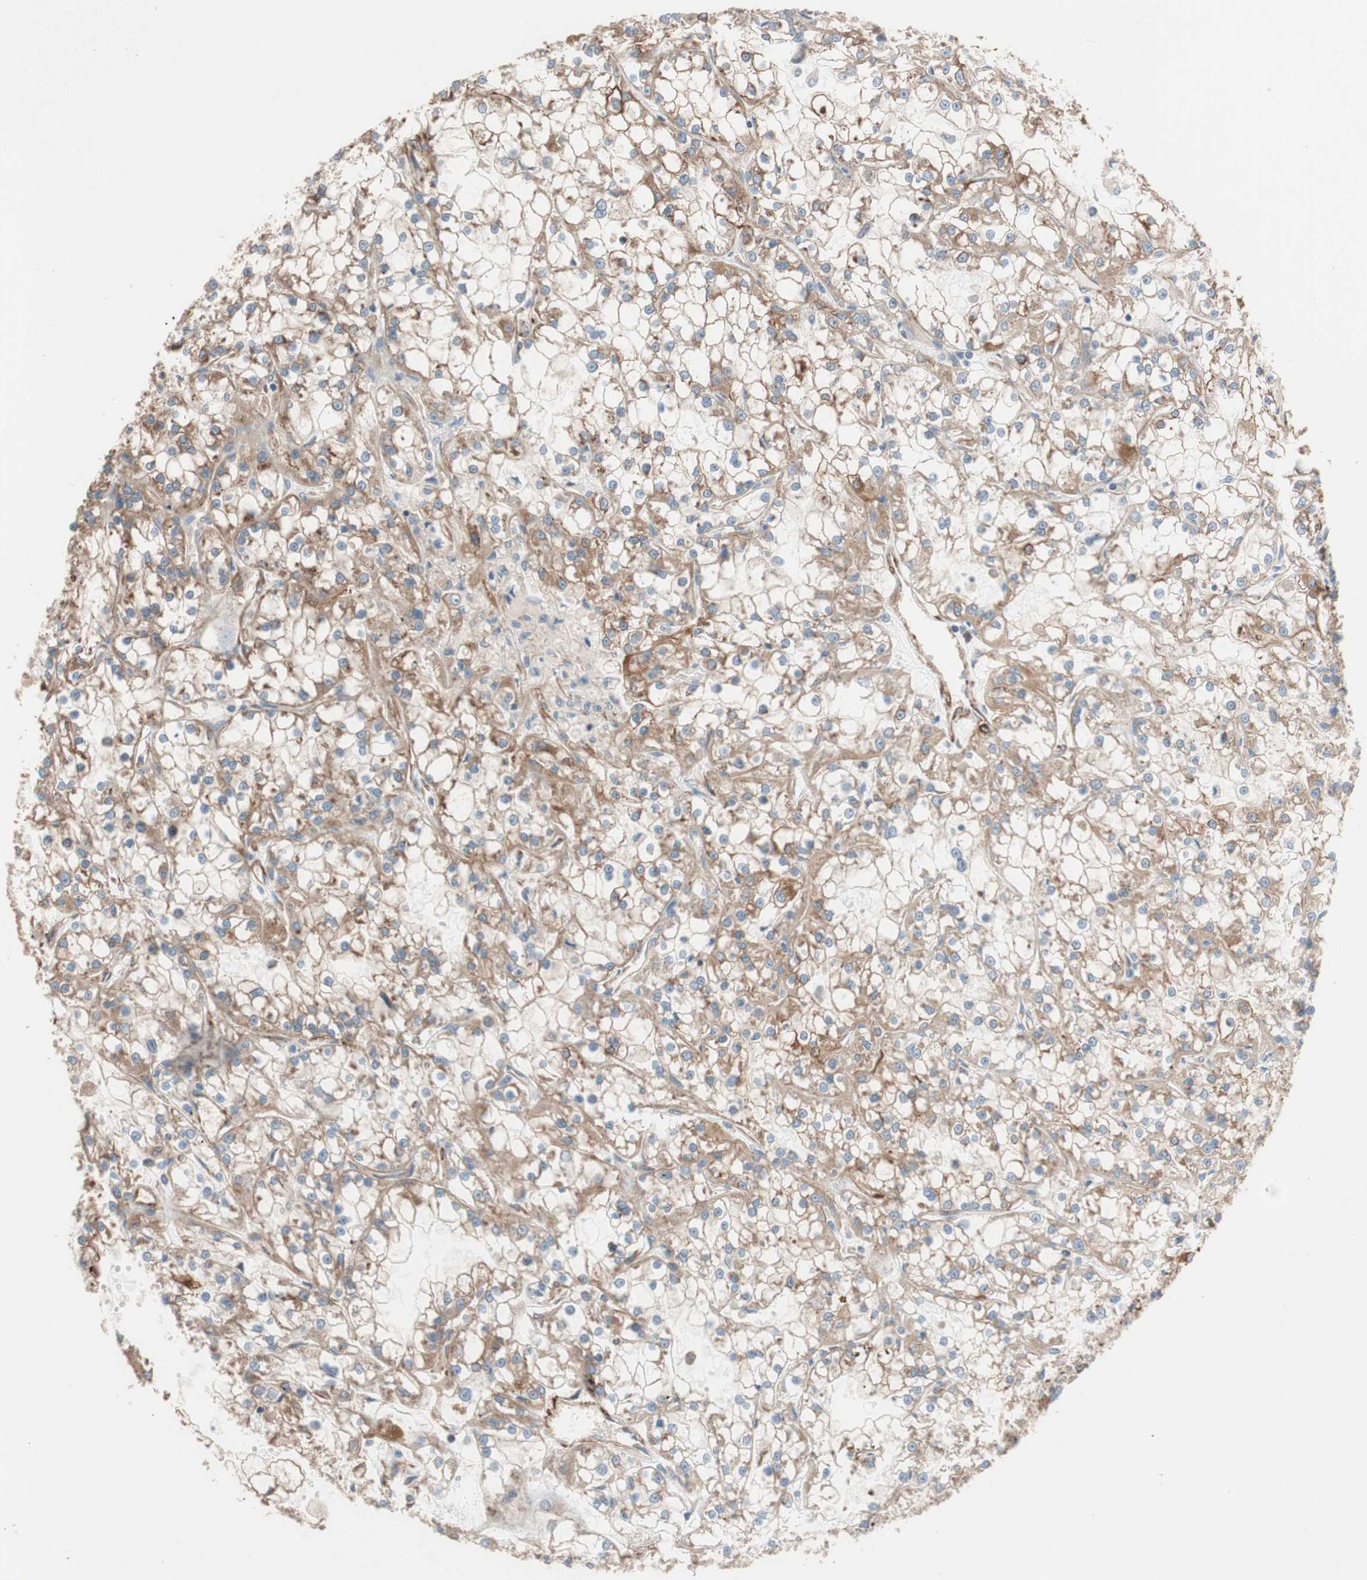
{"staining": {"intensity": "moderate", "quantity": ">75%", "location": "cytoplasmic/membranous"}, "tissue": "renal cancer", "cell_type": "Tumor cells", "image_type": "cancer", "snomed": [{"axis": "morphology", "description": "Adenocarcinoma, NOS"}, {"axis": "topography", "description": "Kidney"}], "caption": "Approximately >75% of tumor cells in human renal cancer display moderate cytoplasmic/membranous protein staining as visualized by brown immunohistochemical staining.", "gene": "GPSM2", "patient": {"sex": "female", "age": 52}}